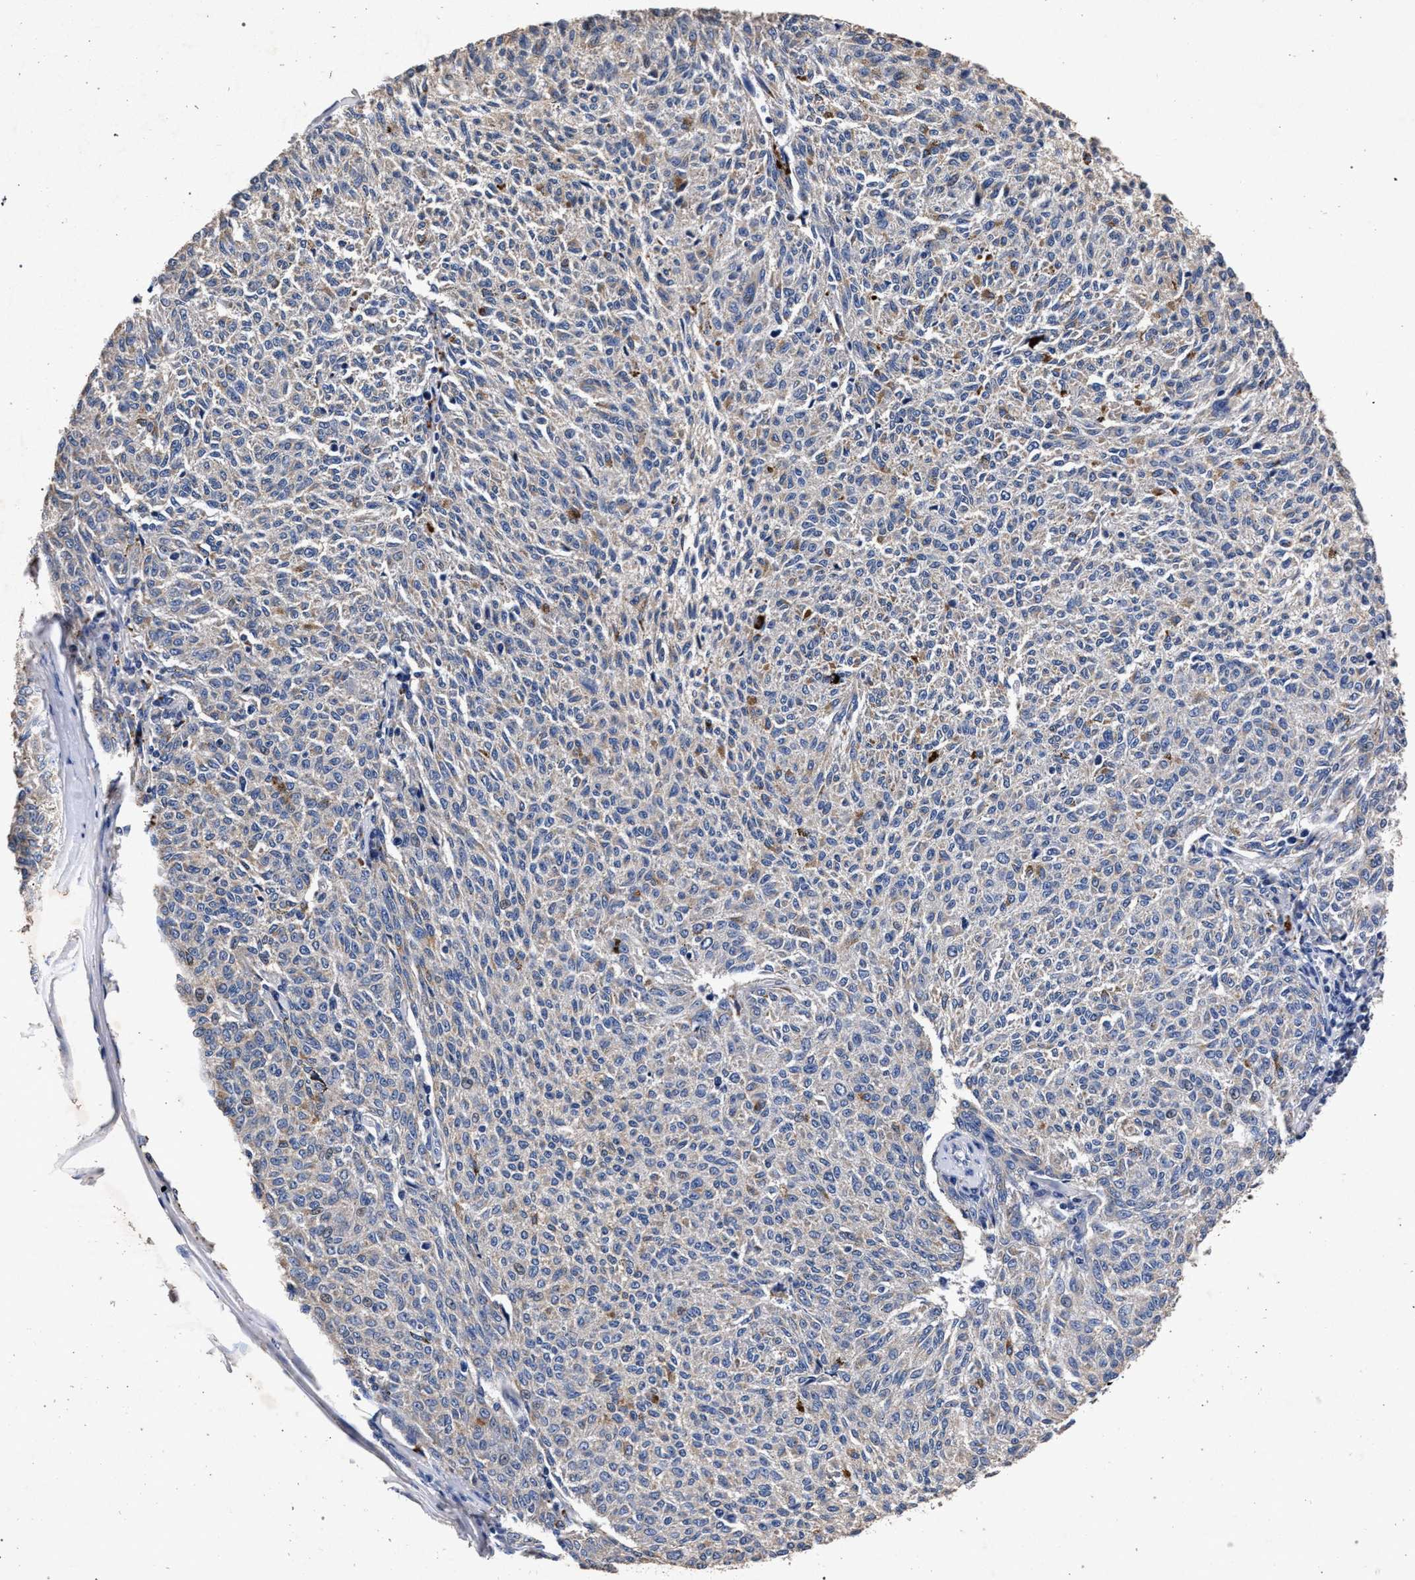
{"staining": {"intensity": "negative", "quantity": "none", "location": "none"}, "tissue": "melanoma", "cell_type": "Tumor cells", "image_type": "cancer", "snomed": [{"axis": "morphology", "description": "Malignant melanoma, NOS"}, {"axis": "topography", "description": "Skin"}], "caption": "Immunohistochemistry photomicrograph of malignant melanoma stained for a protein (brown), which exhibits no positivity in tumor cells.", "gene": "ATP1A2", "patient": {"sex": "female", "age": 72}}